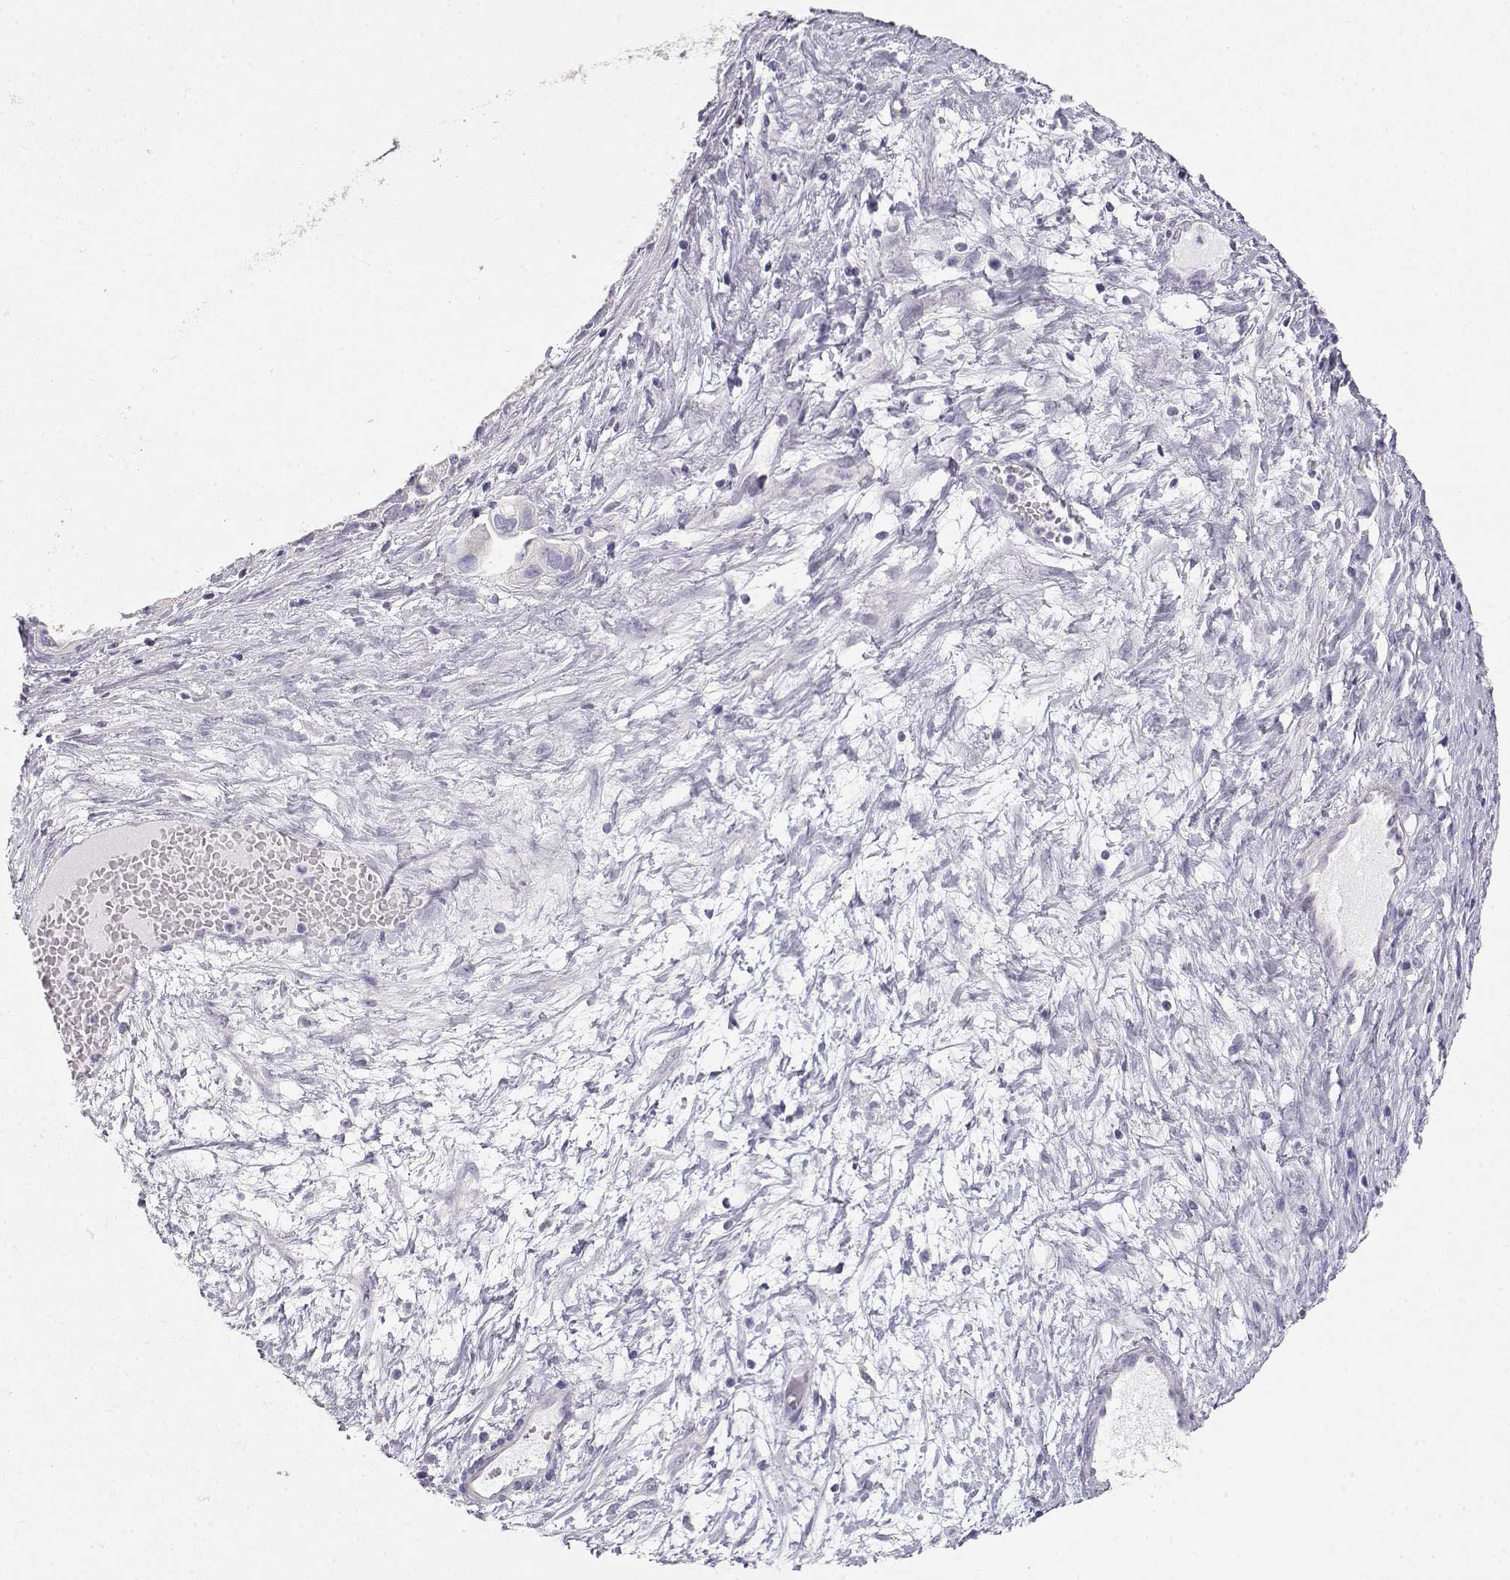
{"staining": {"intensity": "negative", "quantity": "none", "location": "none"}, "tissue": "ovarian cancer", "cell_type": "Tumor cells", "image_type": "cancer", "snomed": [{"axis": "morphology", "description": "Cystadenocarcinoma, serous, NOS"}, {"axis": "topography", "description": "Ovary"}], "caption": "Tumor cells are negative for brown protein staining in ovarian serous cystadenocarcinoma.", "gene": "NUTM1", "patient": {"sex": "female", "age": 54}}